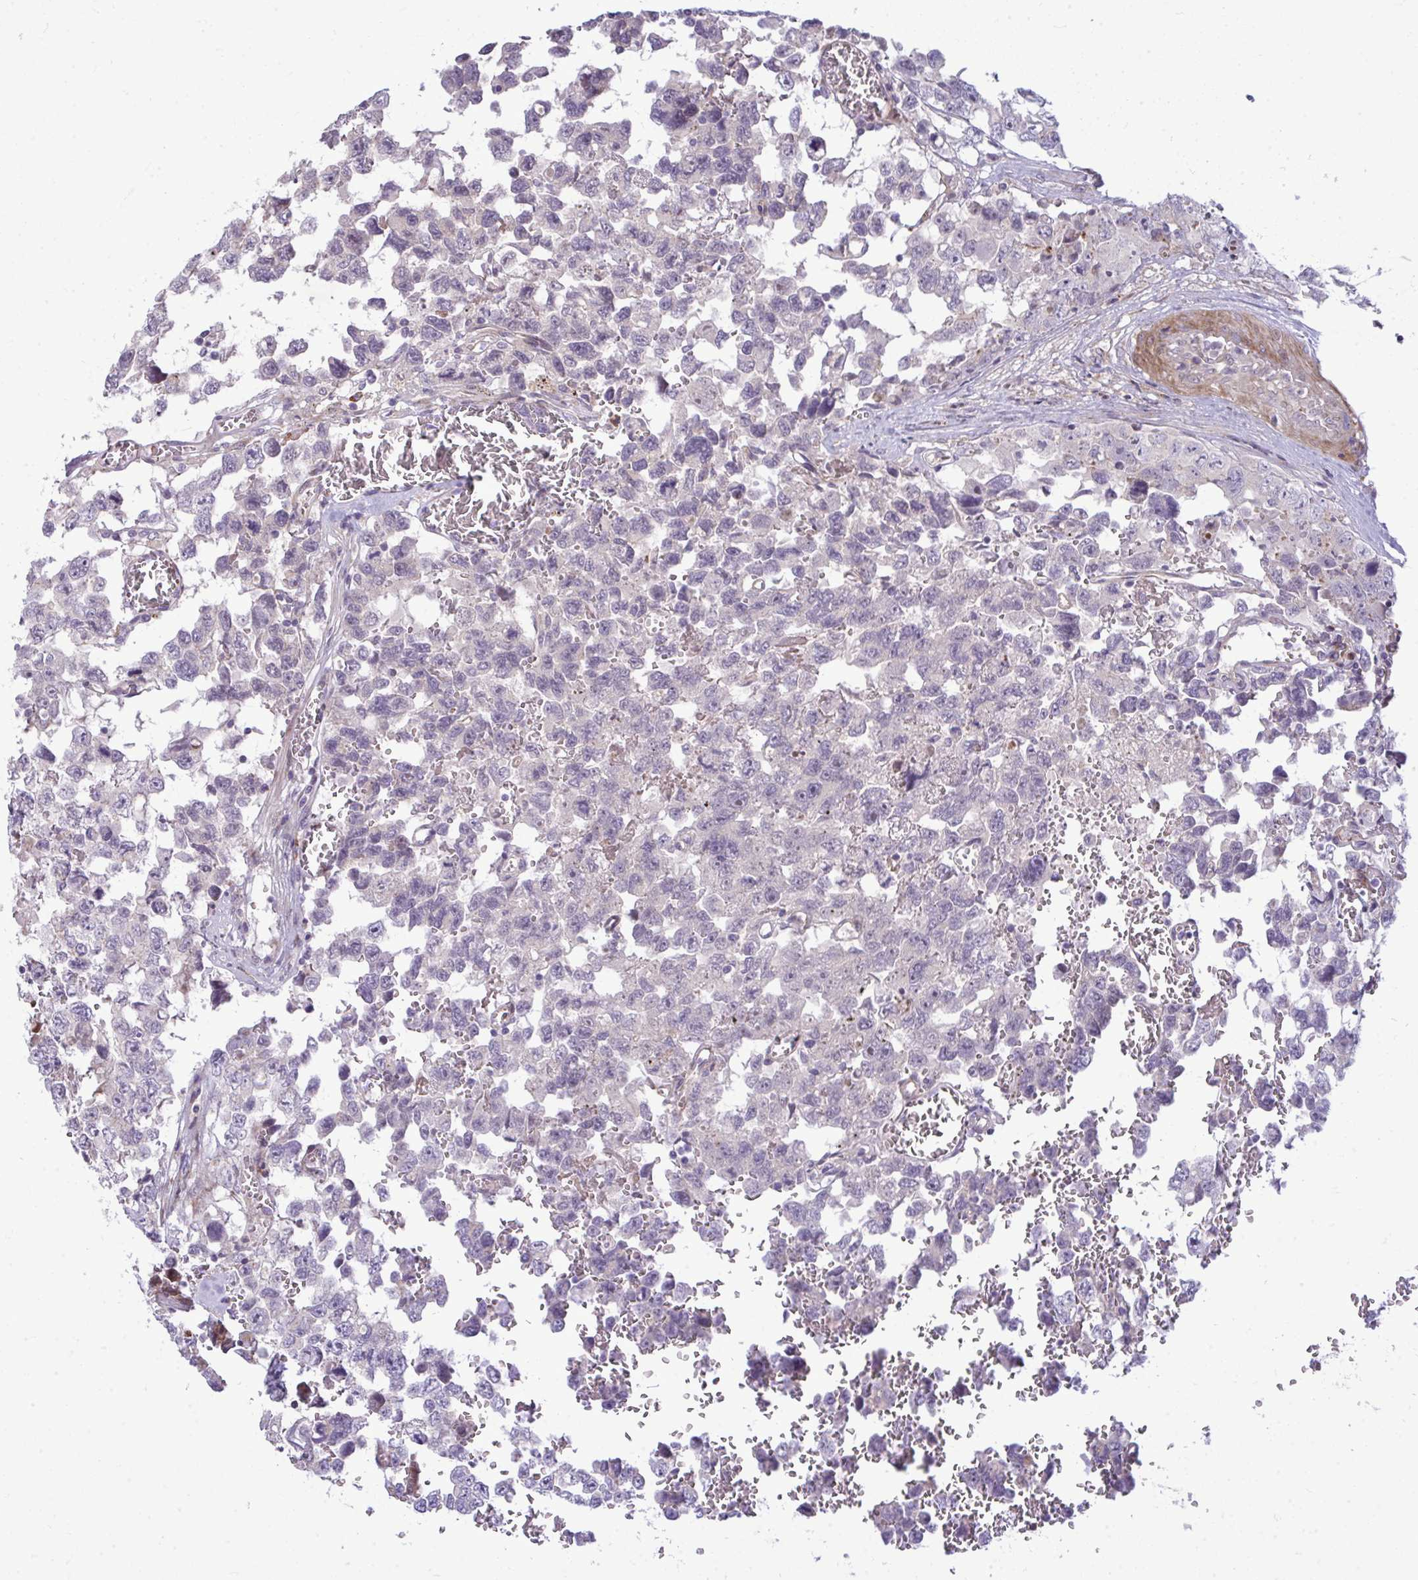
{"staining": {"intensity": "weak", "quantity": "<25%", "location": "cytoplasmic/membranous"}, "tissue": "testis cancer", "cell_type": "Tumor cells", "image_type": "cancer", "snomed": [{"axis": "morphology", "description": "Carcinoma, Embryonal, NOS"}, {"axis": "topography", "description": "Testis"}], "caption": "This is a photomicrograph of immunohistochemistry staining of testis cancer, which shows no expression in tumor cells.", "gene": "ZSCAN9", "patient": {"sex": "male", "age": 18}}